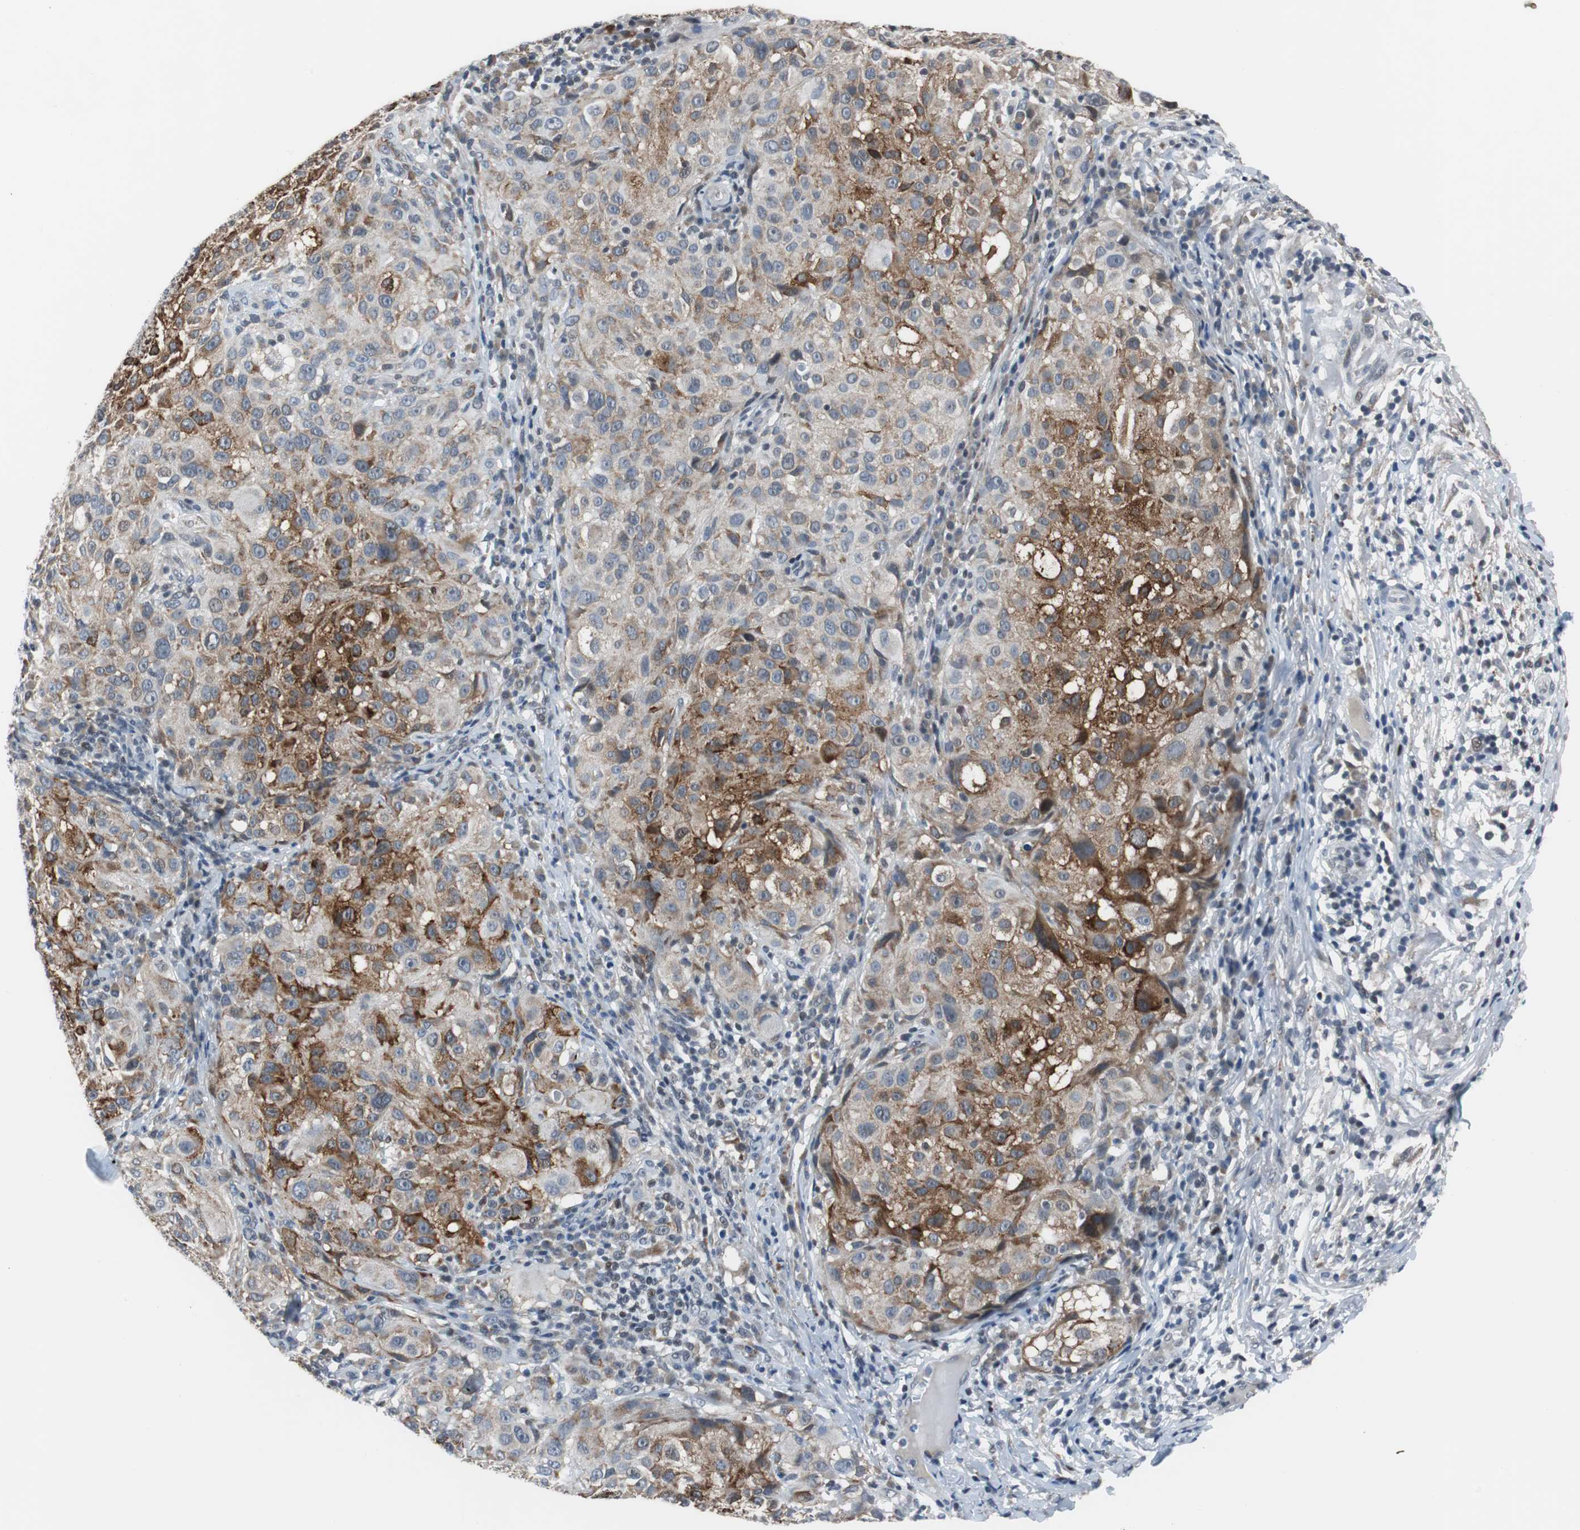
{"staining": {"intensity": "moderate", "quantity": "25%-75%", "location": "cytoplasmic/membranous"}, "tissue": "melanoma", "cell_type": "Tumor cells", "image_type": "cancer", "snomed": [{"axis": "morphology", "description": "Necrosis, NOS"}, {"axis": "morphology", "description": "Malignant melanoma, NOS"}, {"axis": "topography", "description": "Skin"}], "caption": "Immunohistochemical staining of human melanoma demonstrates moderate cytoplasmic/membranous protein expression in approximately 25%-75% of tumor cells.", "gene": "TP63", "patient": {"sex": "female", "age": 87}}